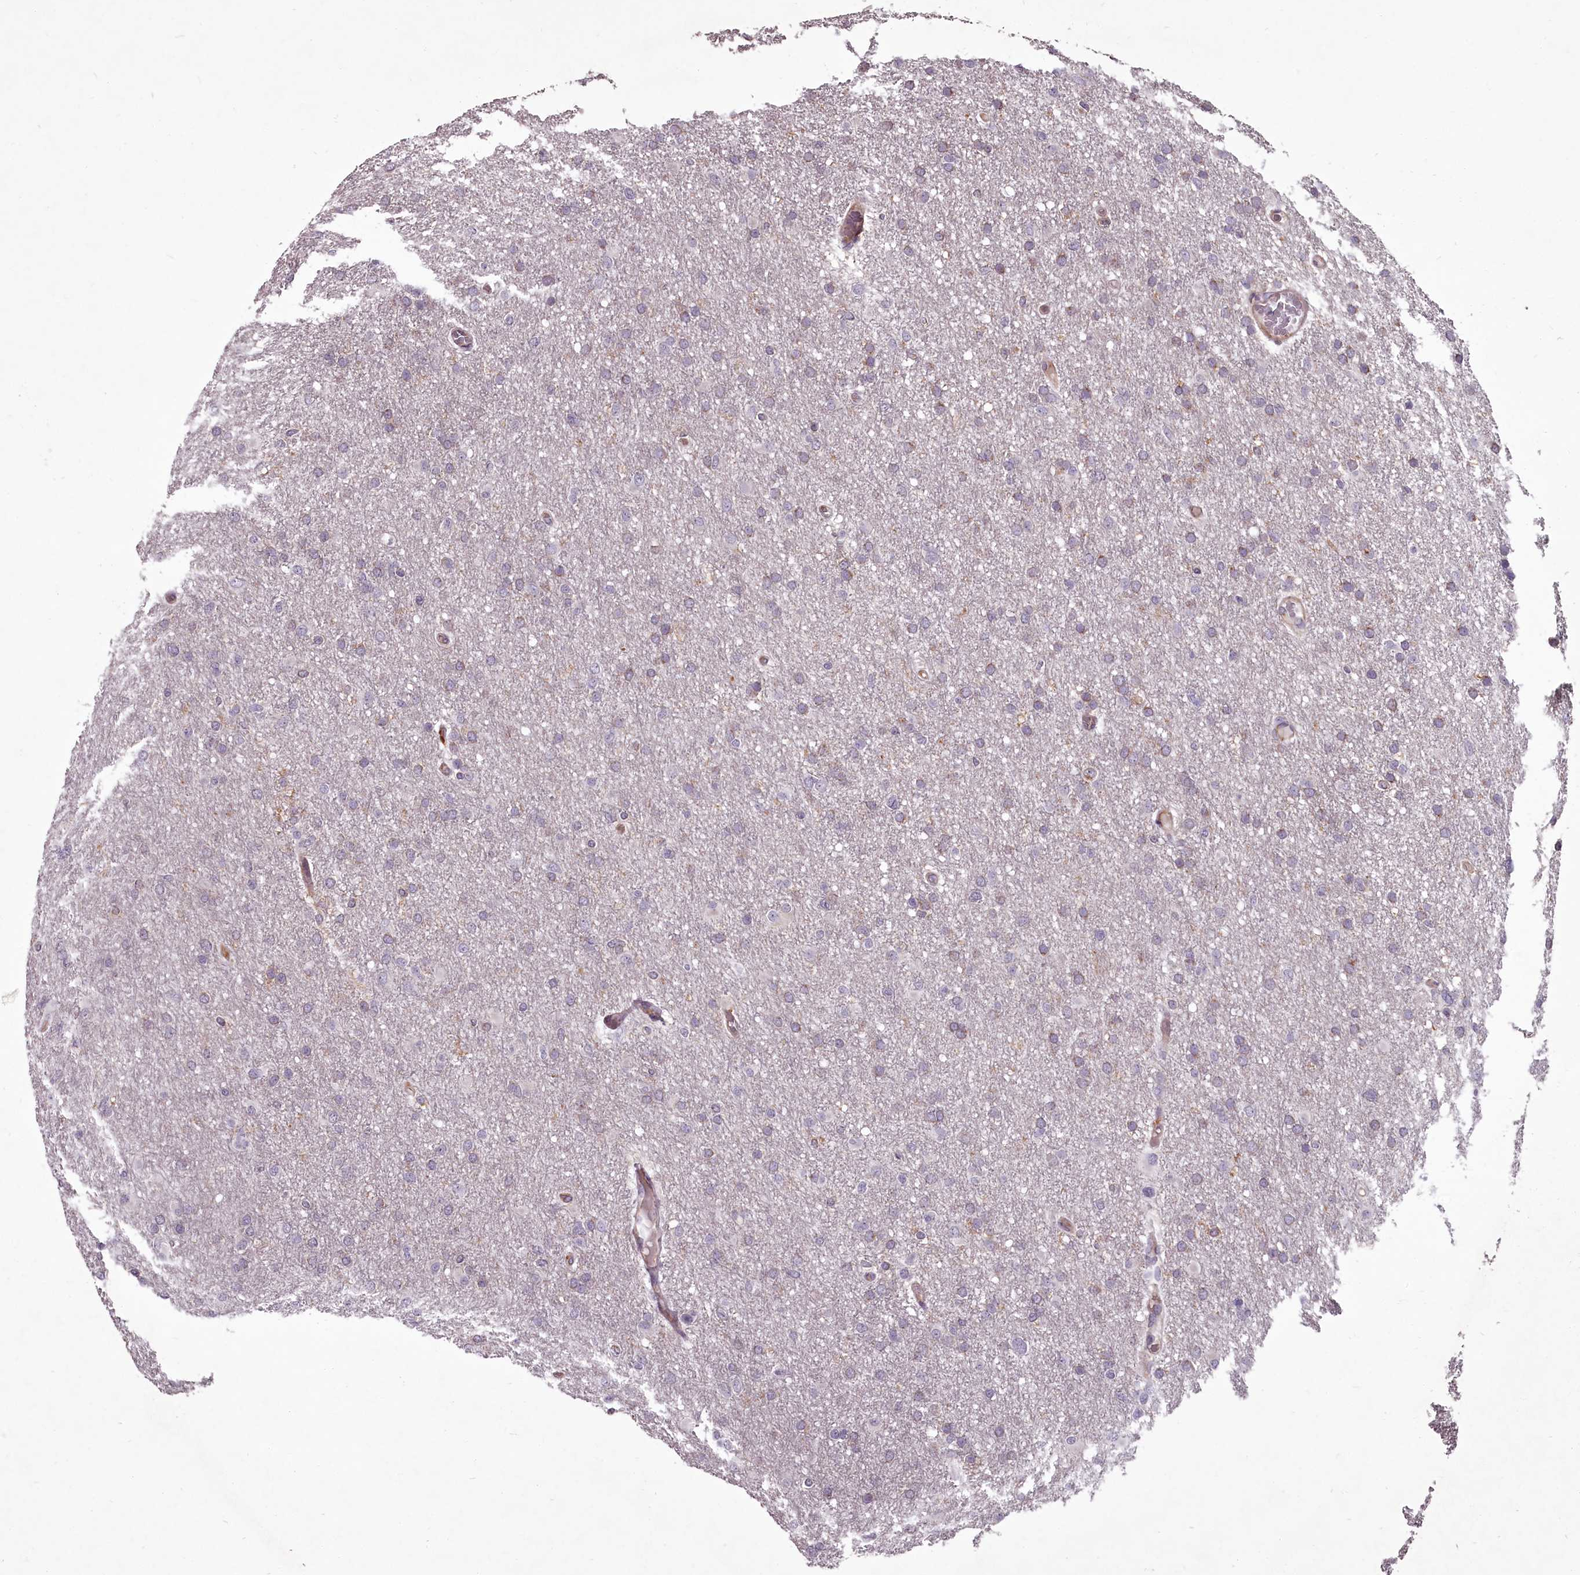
{"staining": {"intensity": "negative", "quantity": "none", "location": "none"}, "tissue": "glioma", "cell_type": "Tumor cells", "image_type": "cancer", "snomed": [{"axis": "morphology", "description": "Glioma, malignant, High grade"}, {"axis": "topography", "description": "Cerebral cortex"}], "caption": "IHC photomicrograph of glioma stained for a protein (brown), which demonstrates no staining in tumor cells.", "gene": "STX6", "patient": {"sex": "female", "age": 36}}